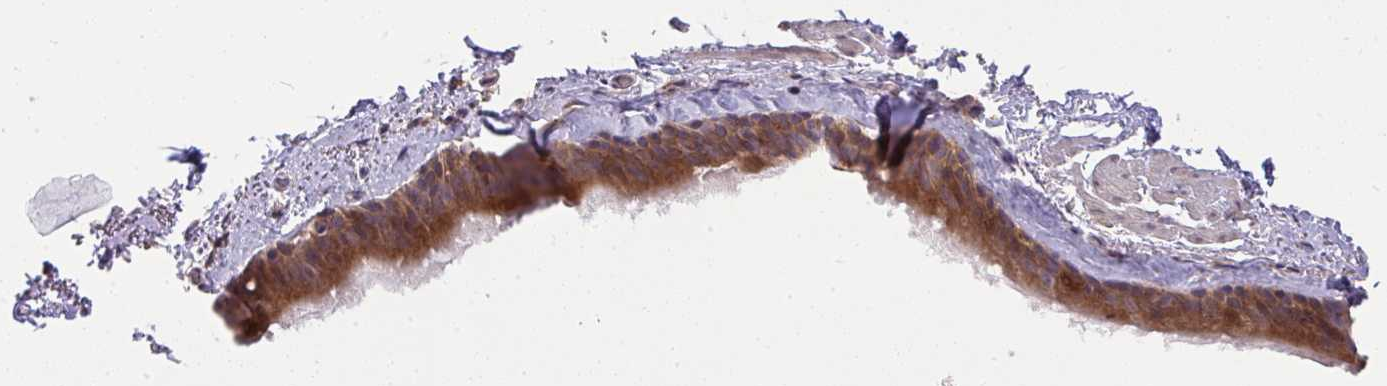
{"staining": {"intensity": "moderate", "quantity": ">75%", "location": "cytoplasmic/membranous"}, "tissue": "bronchus", "cell_type": "Respiratory epithelial cells", "image_type": "normal", "snomed": [{"axis": "morphology", "description": "Normal tissue, NOS"}, {"axis": "topography", "description": "Lymph node"}, {"axis": "topography", "description": "Cartilage tissue"}, {"axis": "topography", "description": "Bronchus"}], "caption": "IHC (DAB) staining of benign bronchus exhibits moderate cytoplasmic/membranous protein positivity in approximately >75% of respiratory epithelial cells.", "gene": "SLC9A6", "patient": {"sex": "female", "age": 70}}